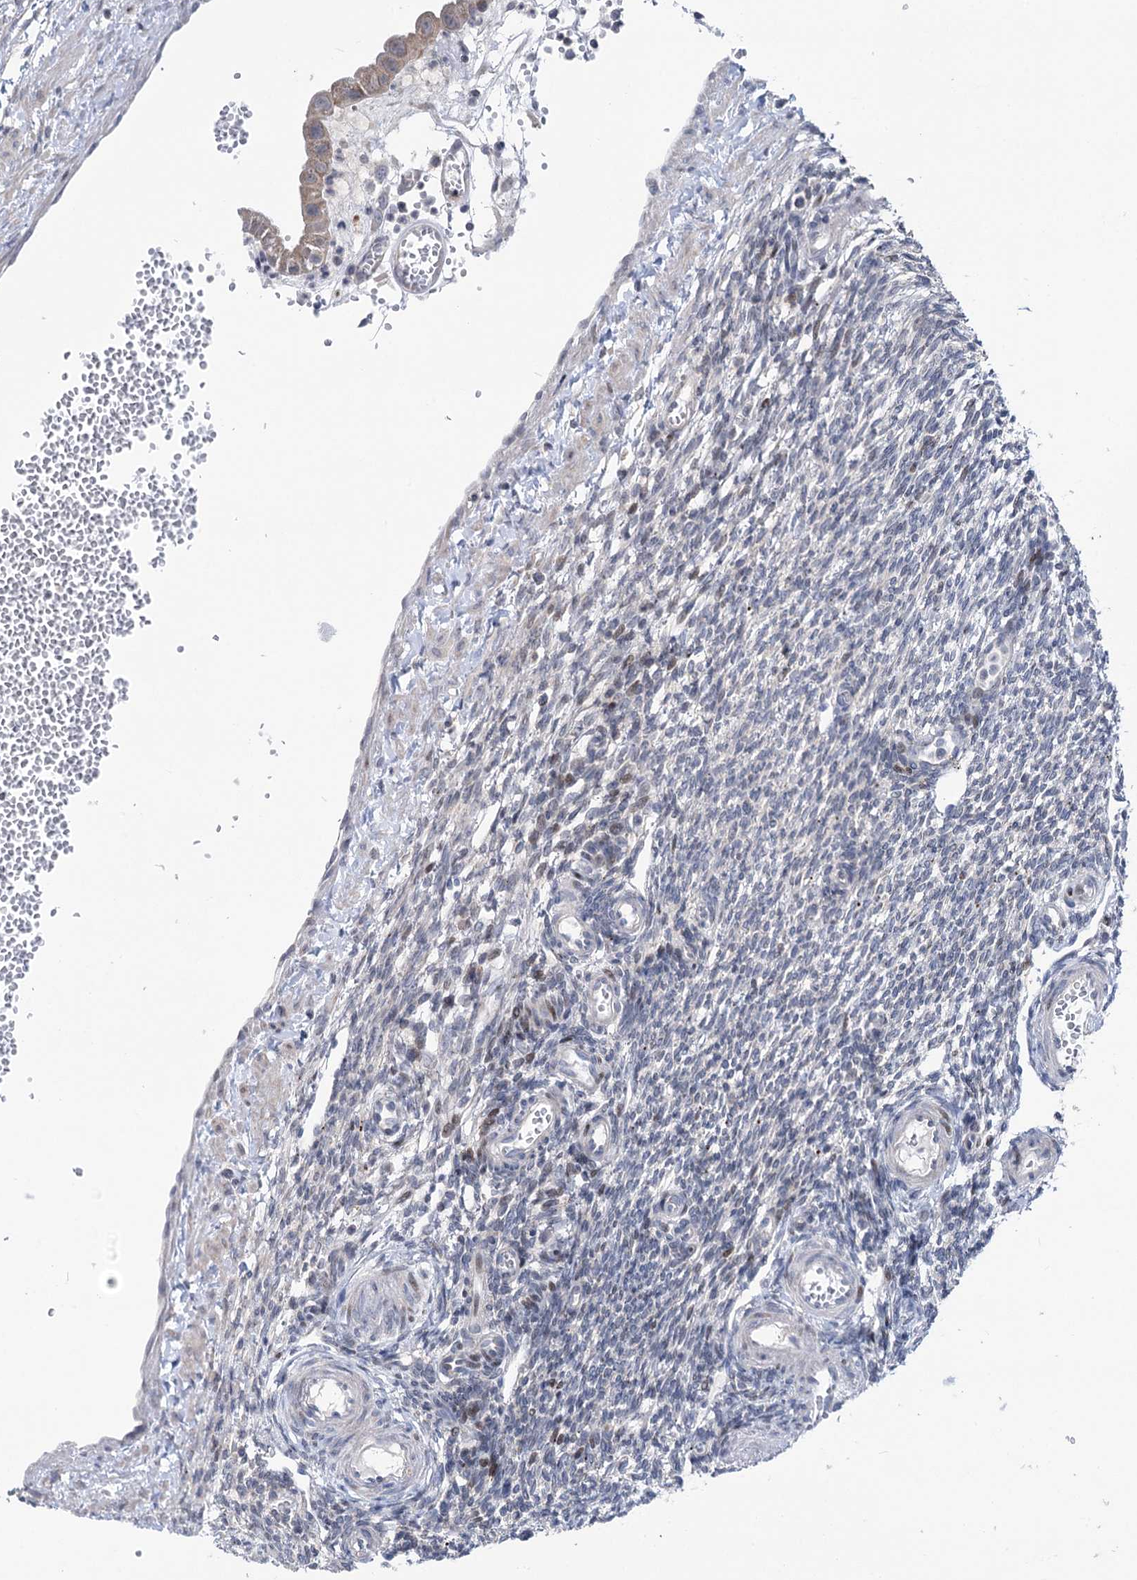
{"staining": {"intensity": "negative", "quantity": "none", "location": "none"}, "tissue": "ovary", "cell_type": "Ovarian stroma cells", "image_type": "normal", "snomed": [{"axis": "morphology", "description": "Normal tissue, NOS"}, {"axis": "morphology", "description": "Cyst, NOS"}, {"axis": "topography", "description": "Ovary"}], "caption": "Immunohistochemical staining of benign ovary demonstrates no significant expression in ovarian stroma cells. (DAB IHC with hematoxylin counter stain).", "gene": "PTGR1", "patient": {"sex": "female", "age": 33}}